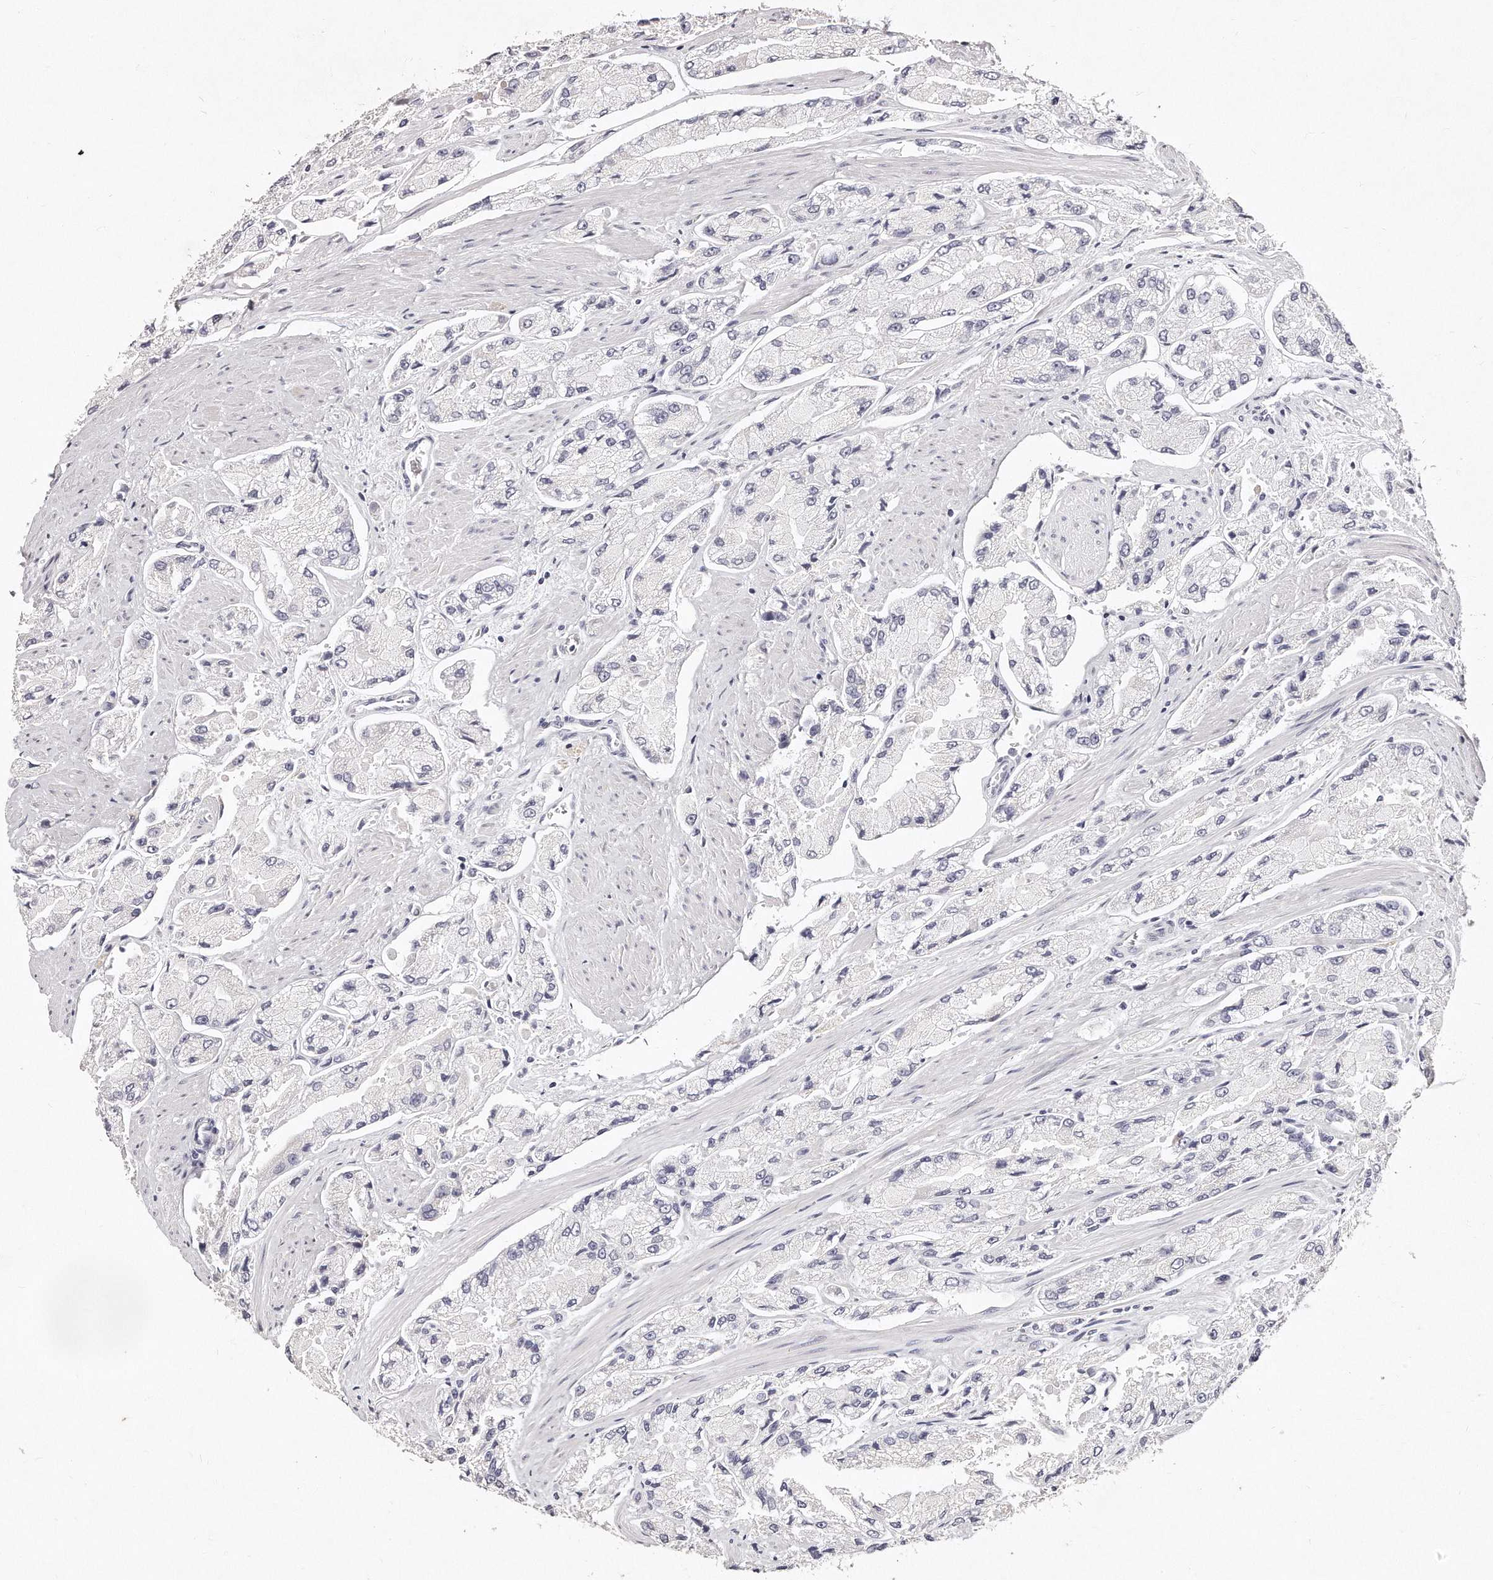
{"staining": {"intensity": "negative", "quantity": "none", "location": "none"}, "tissue": "prostate cancer", "cell_type": "Tumor cells", "image_type": "cancer", "snomed": [{"axis": "morphology", "description": "Adenocarcinoma, High grade"}, {"axis": "topography", "description": "Prostate"}], "caption": "DAB immunohistochemical staining of human prostate cancer (adenocarcinoma (high-grade)) shows no significant expression in tumor cells. The staining was performed using DAB (3,3'-diaminobenzidine) to visualize the protein expression in brown, while the nuclei were stained in blue with hematoxylin (Magnification: 20x).", "gene": "GDA", "patient": {"sex": "male", "age": 58}}